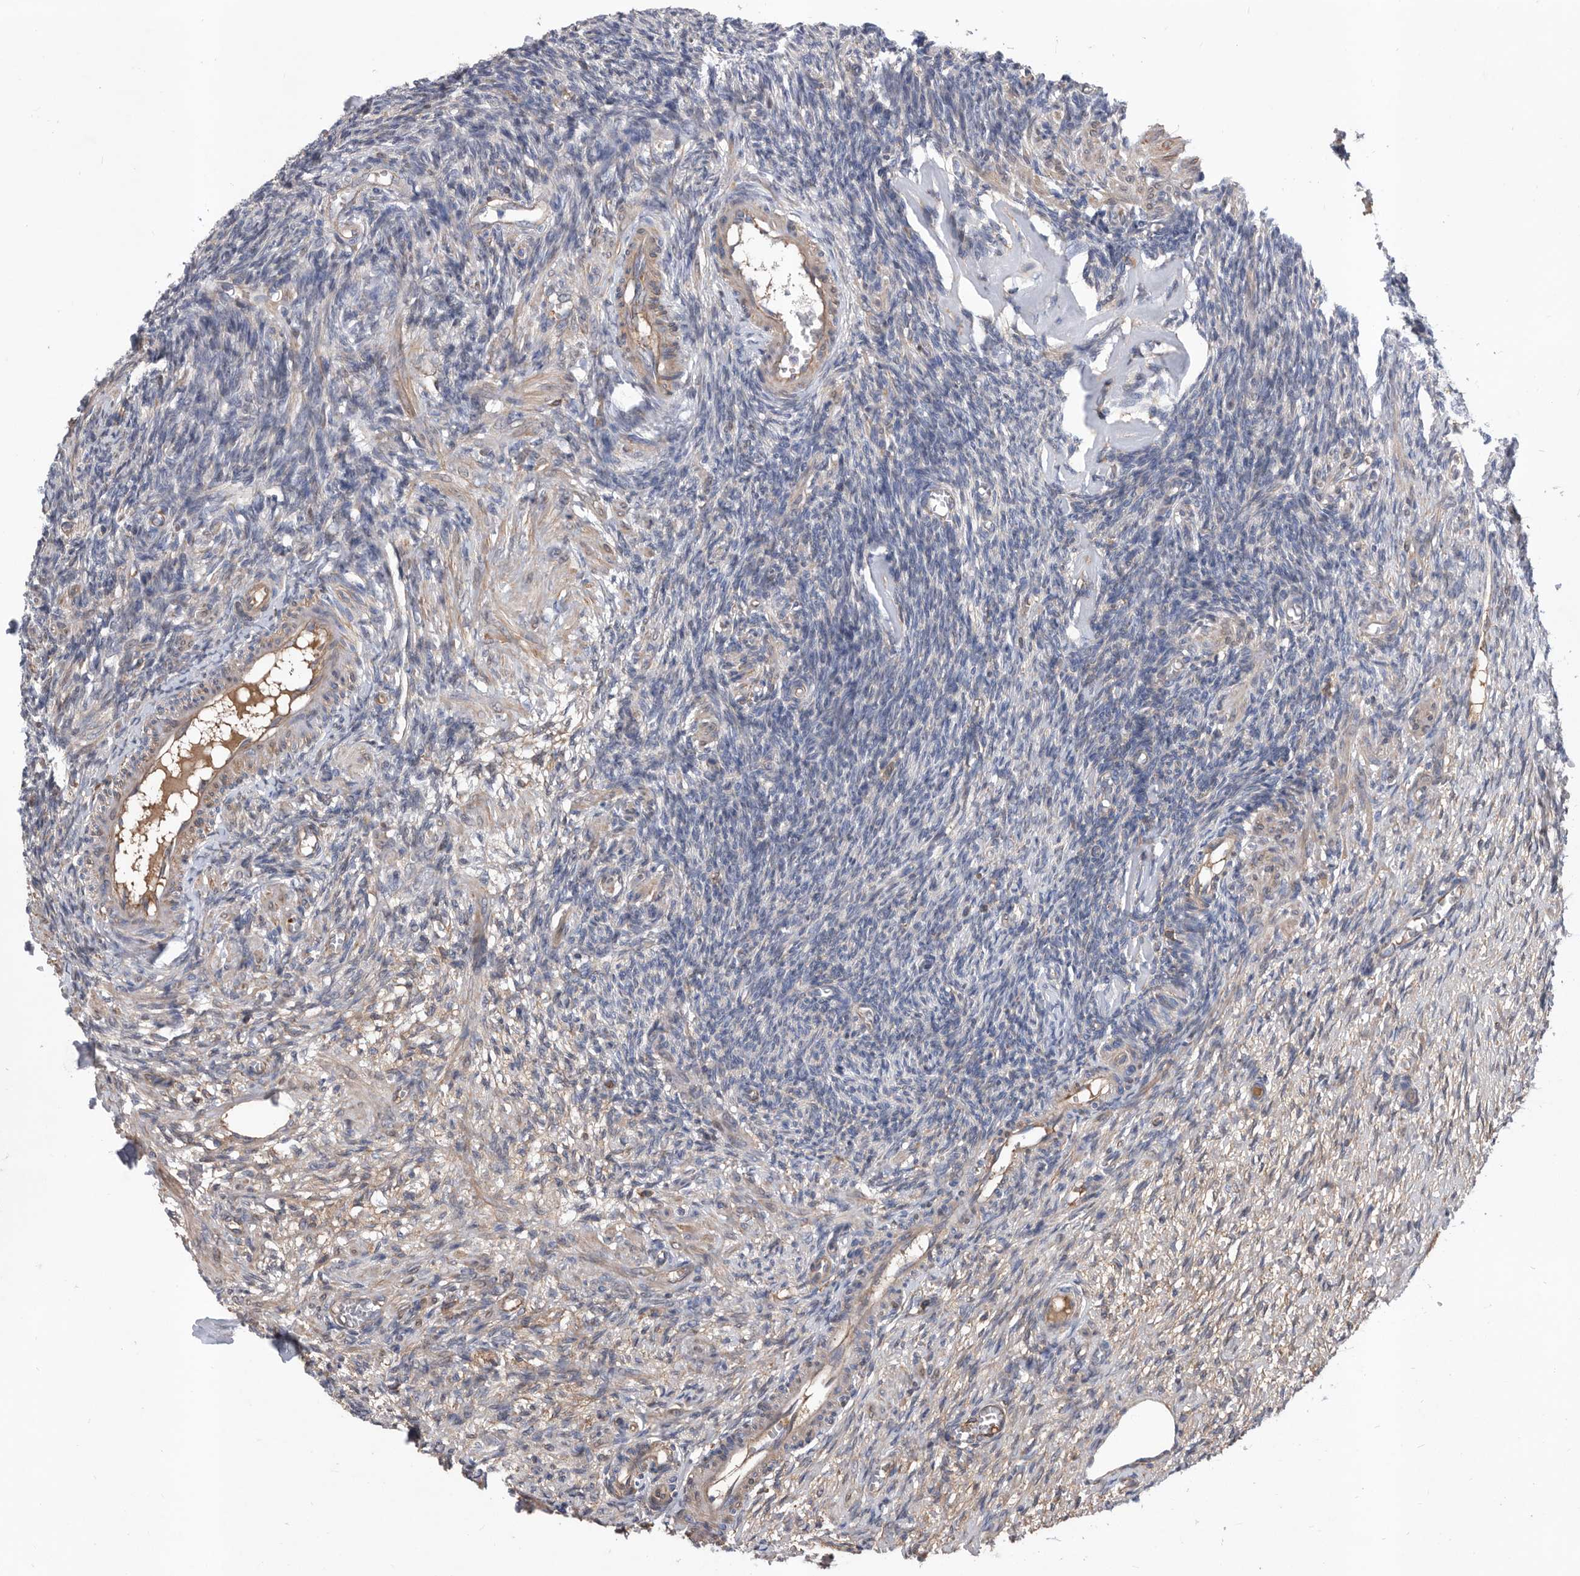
{"staining": {"intensity": "negative", "quantity": "none", "location": "none"}, "tissue": "ovary", "cell_type": "Ovarian stroma cells", "image_type": "normal", "snomed": [{"axis": "morphology", "description": "Normal tissue, NOS"}, {"axis": "topography", "description": "Ovary"}], "caption": "Normal ovary was stained to show a protein in brown. There is no significant positivity in ovarian stroma cells. (Stains: DAB immunohistochemistry with hematoxylin counter stain, Microscopy: brightfield microscopy at high magnification).", "gene": "ATP13A3", "patient": {"sex": "female", "age": 27}}